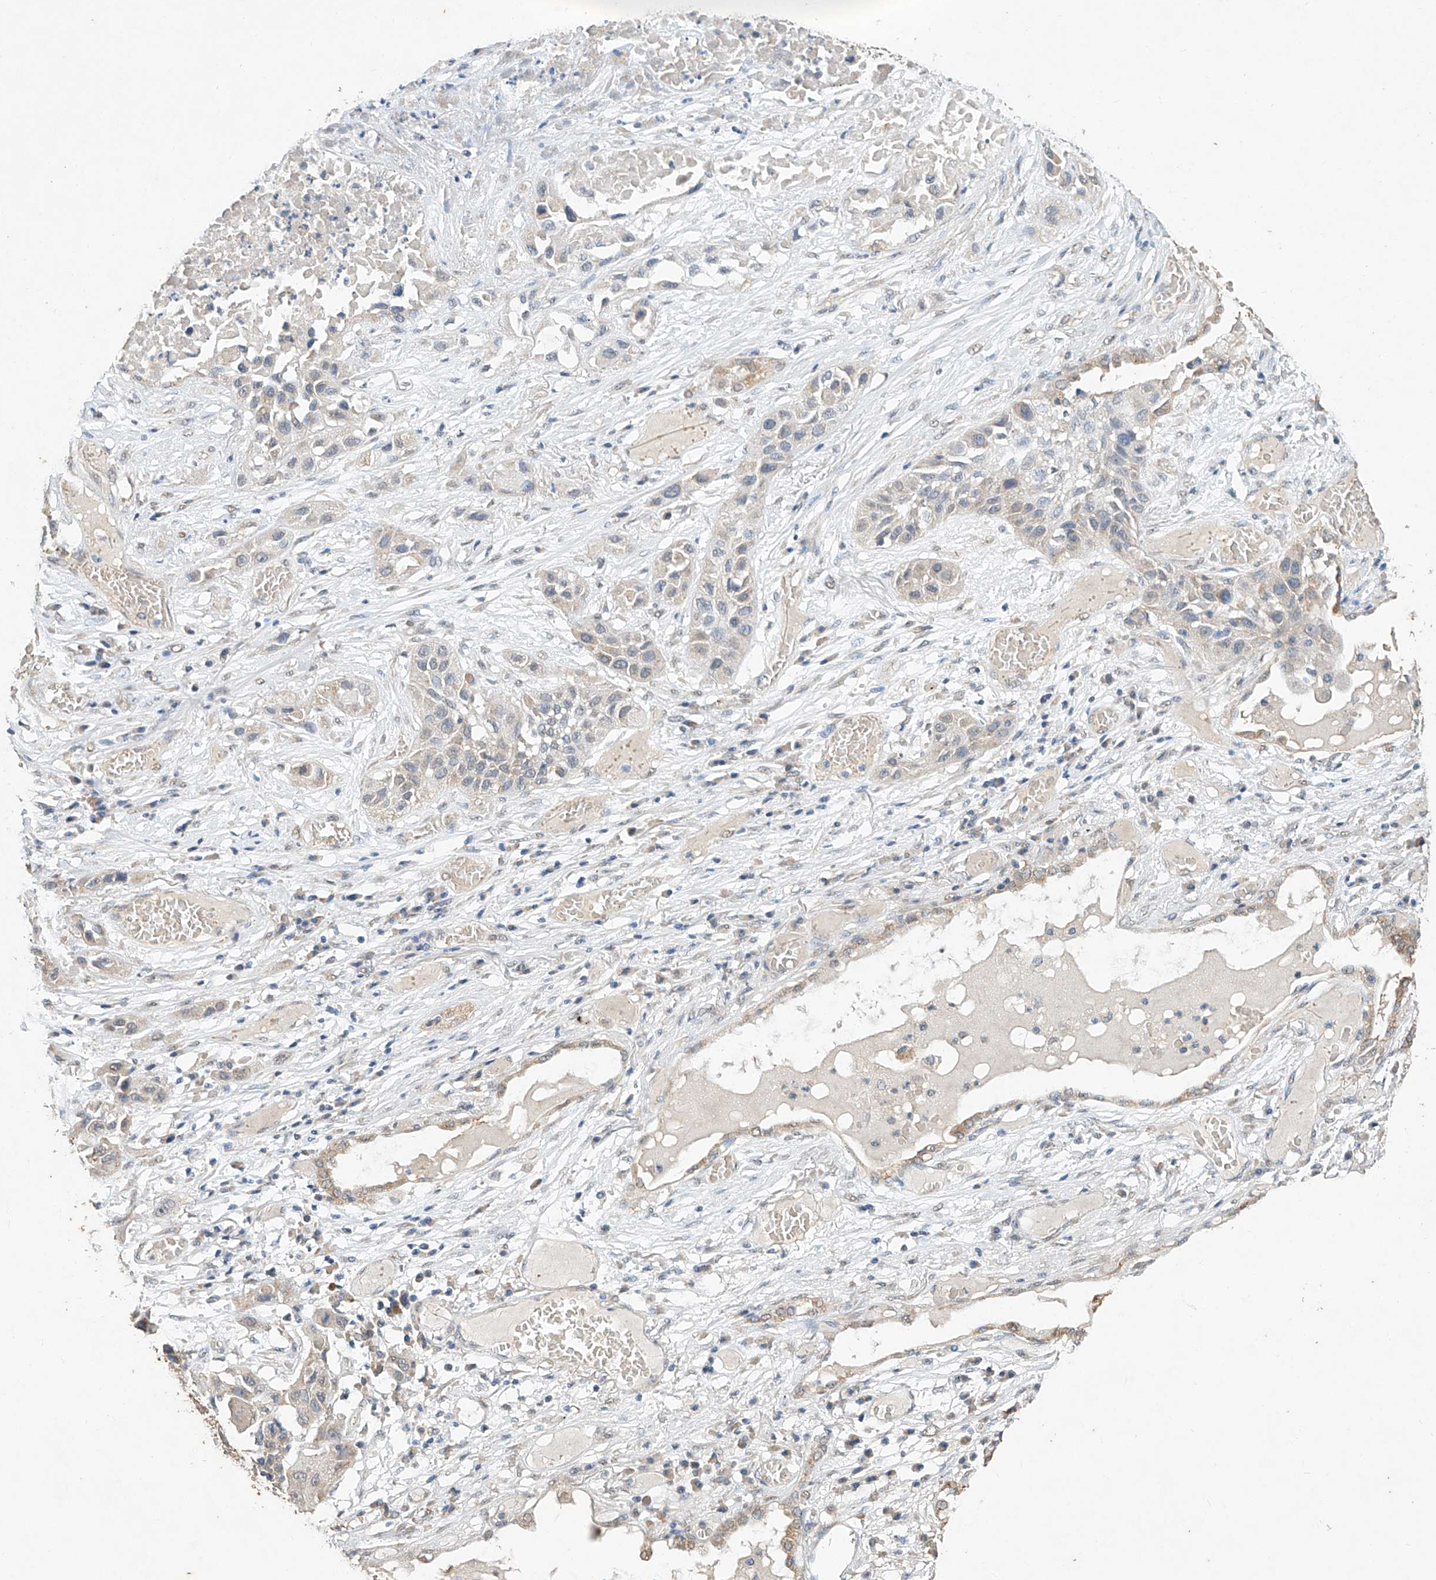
{"staining": {"intensity": "negative", "quantity": "none", "location": "none"}, "tissue": "lung cancer", "cell_type": "Tumor cells", "image_type": "cancer", "snomed": [{"axis": "morphology", "description": "Squamous cell carcinoma, NOS"}, {"axis": "topography", "description": "Lung"}], "caption": "Lung cancer was stained to show a protein in brown. There is no significant staining in tumor cells.", "gene": "CERS4", "patient": {"sex": "male", "age": 71}}